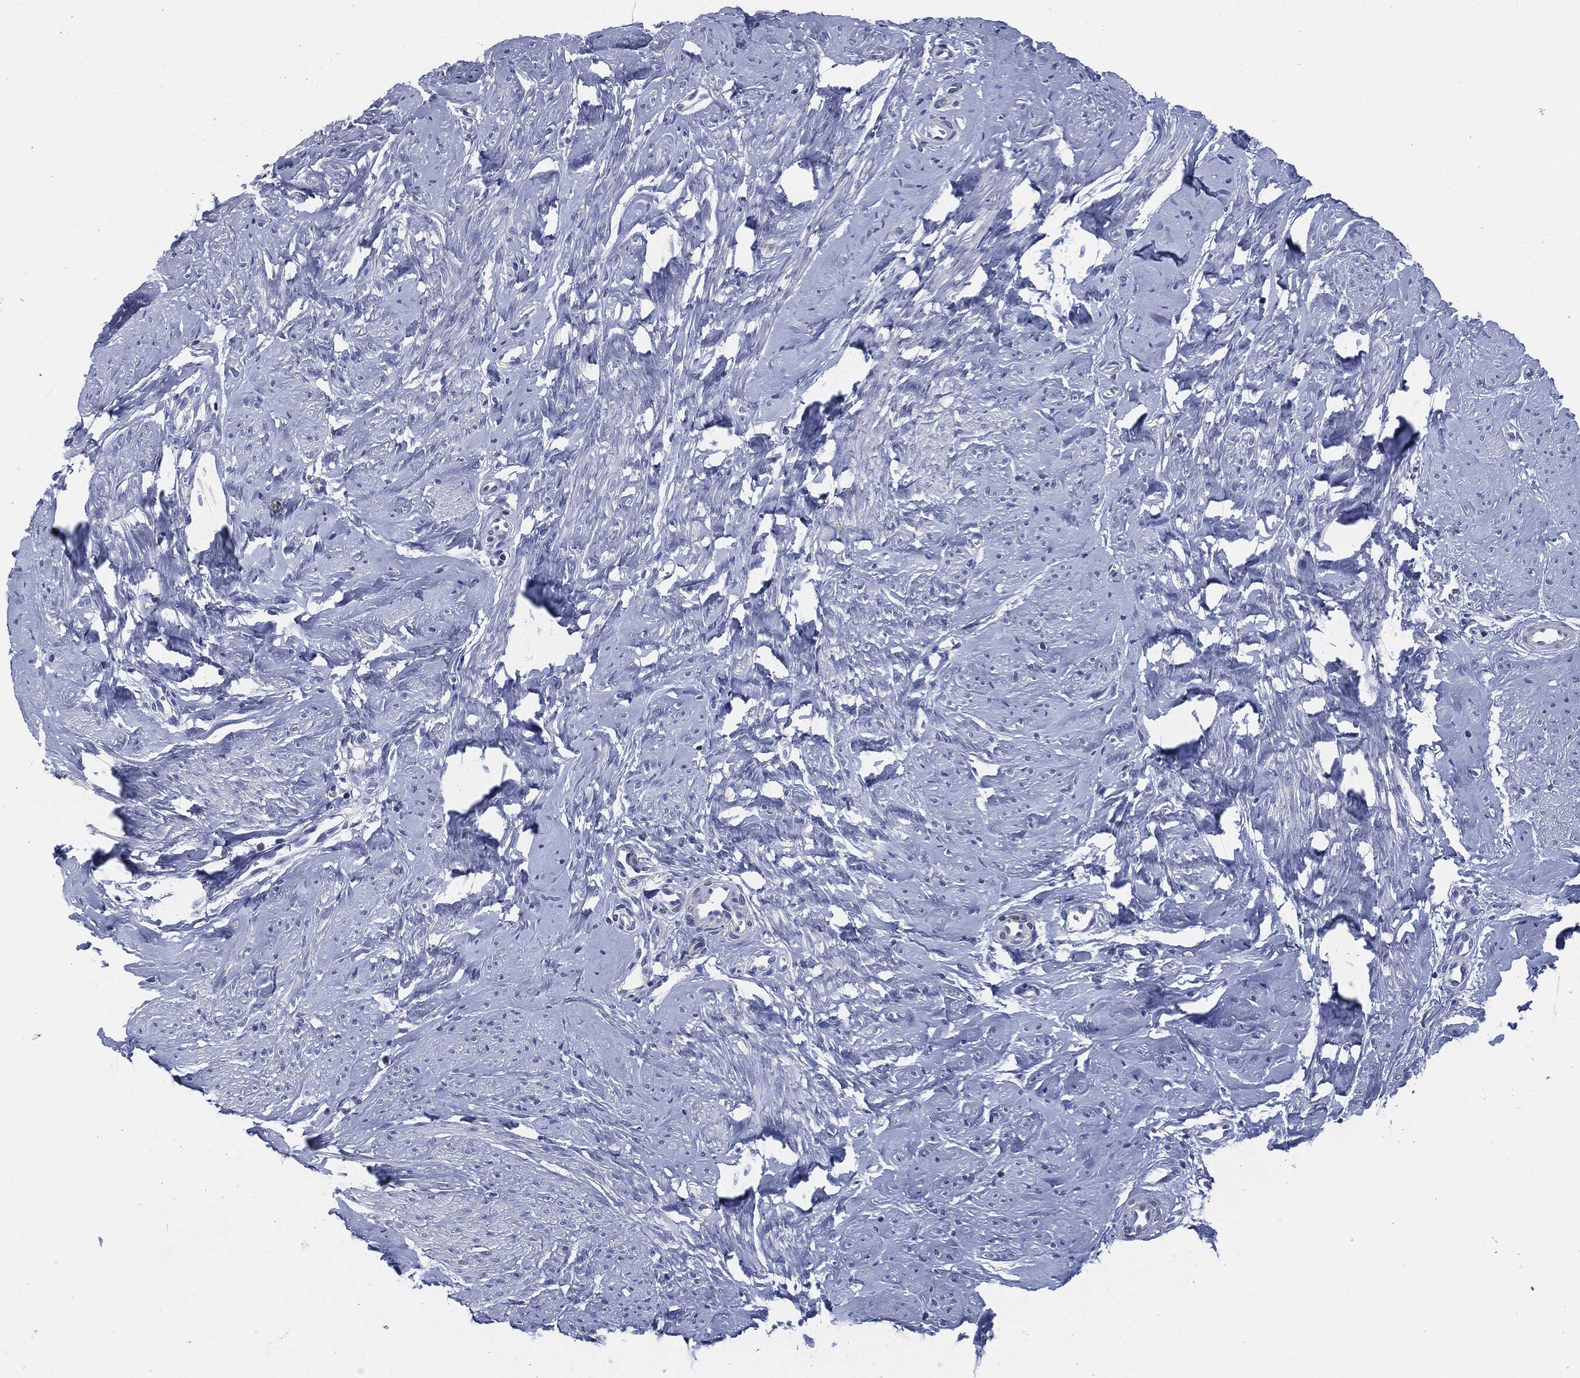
{"staining": {"intensity": "negative", "quantity": "none", "location": "none"}, "tissue": "smooth muscle", "cell_type": "Smooth muscle cells", "image_type": "normal", "snomed": [{"axis": "morphology", "description": "Normal tissue, NOS"}, {"axis": "topography", "description": "Smooth muscle"}], "caption": "Immunohistochemistry (IHC) image of benign smooth muscle: human smooth muscle stained with DAB shows no significant protein staining in smooth muscle cells. Nuclei are stained in blue.", "gene": "CD27", "patient": {"sex": "female", "age": 48}}